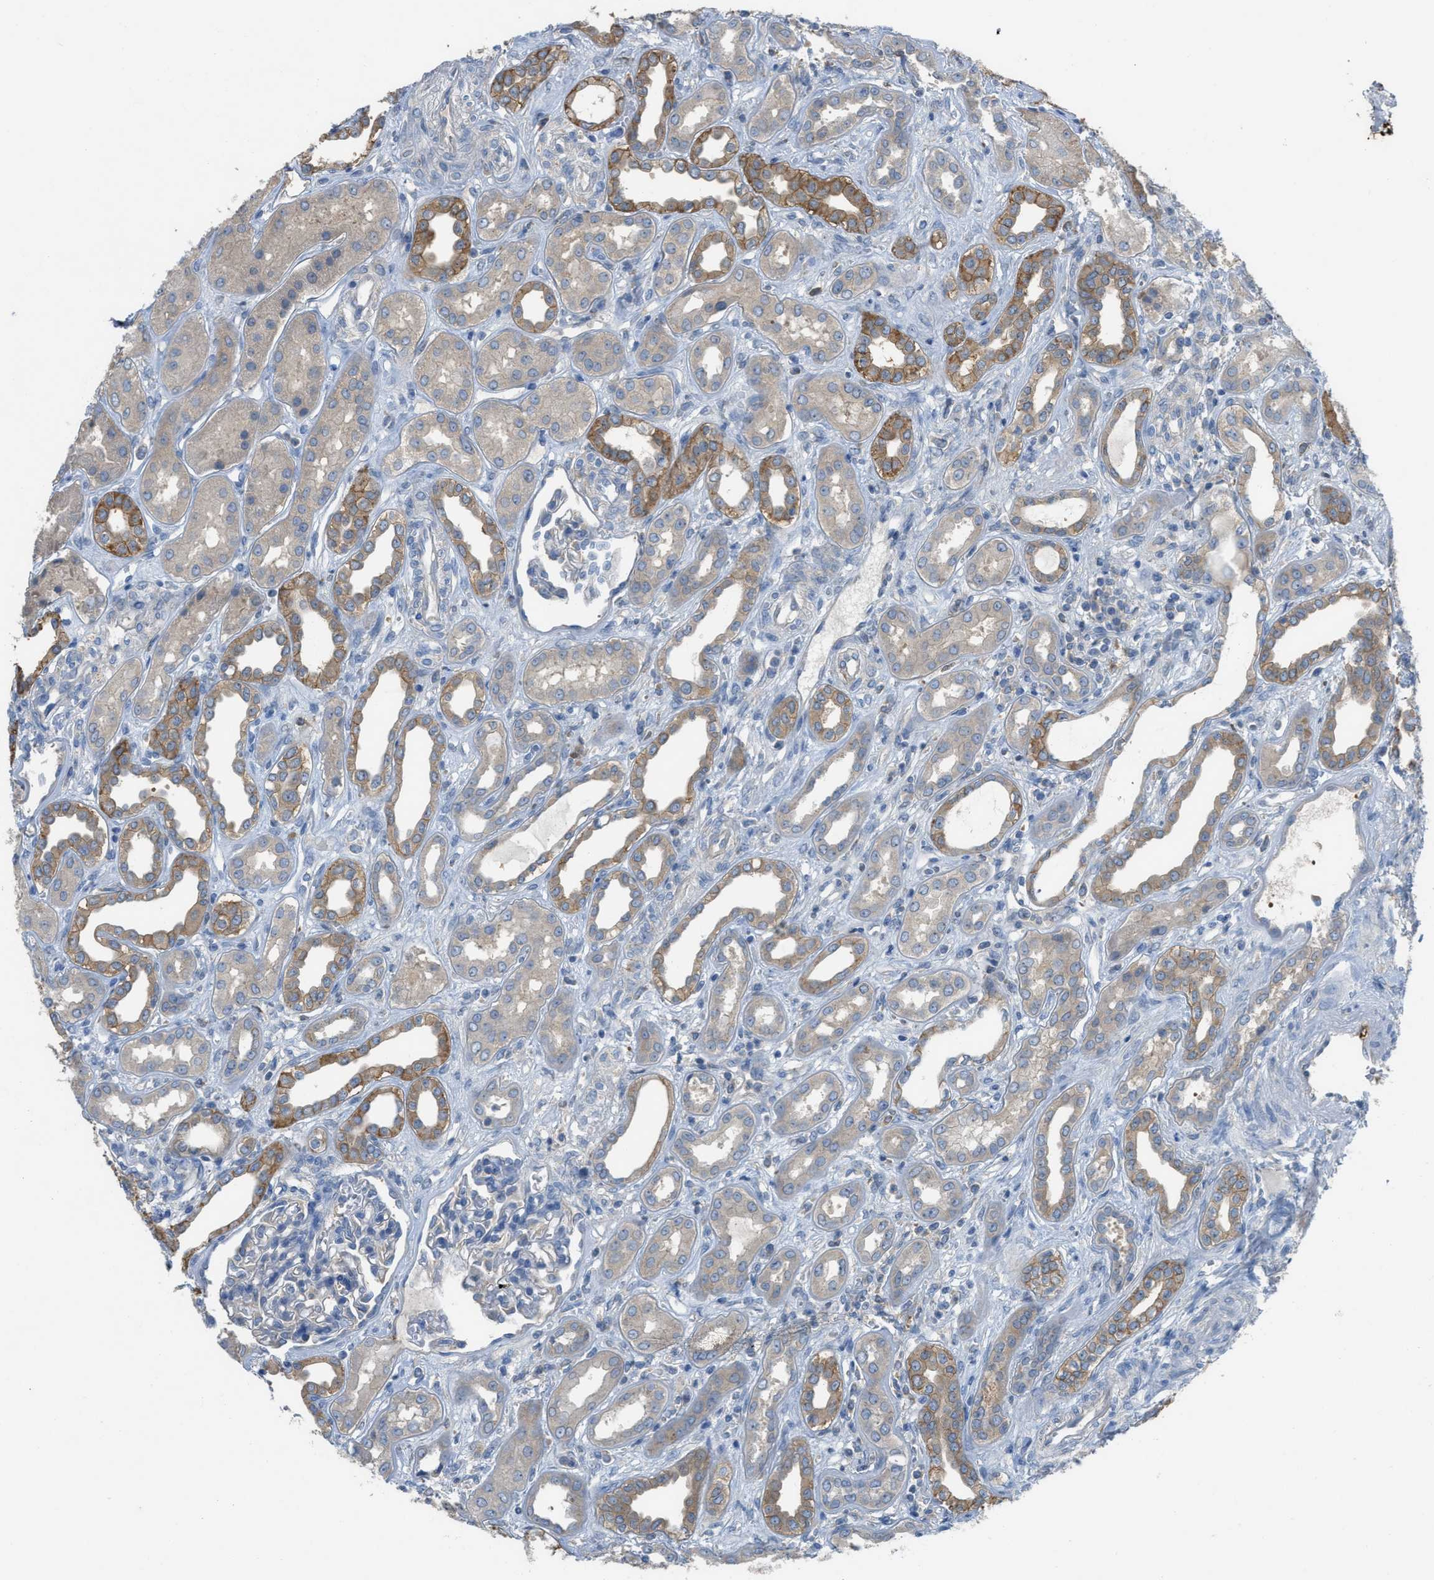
{"staining": {"intensity": "negative", "quantity": "none", "location": "none"}, "tissue": "kidney", "cell_type": "Cells in glomeruli", "image_type": "normal", "snomed": [{"axis": "morphology", "description": "Normal tissue, NOS"}, {"axis": "topography", "description": "Kidney"}], "caption": "Histopathology image shows no significant protein positivity in cells in glomeruli of normal kidney.", "gene": "UBA5", "patient": {"sex": "male", "age": 59}}